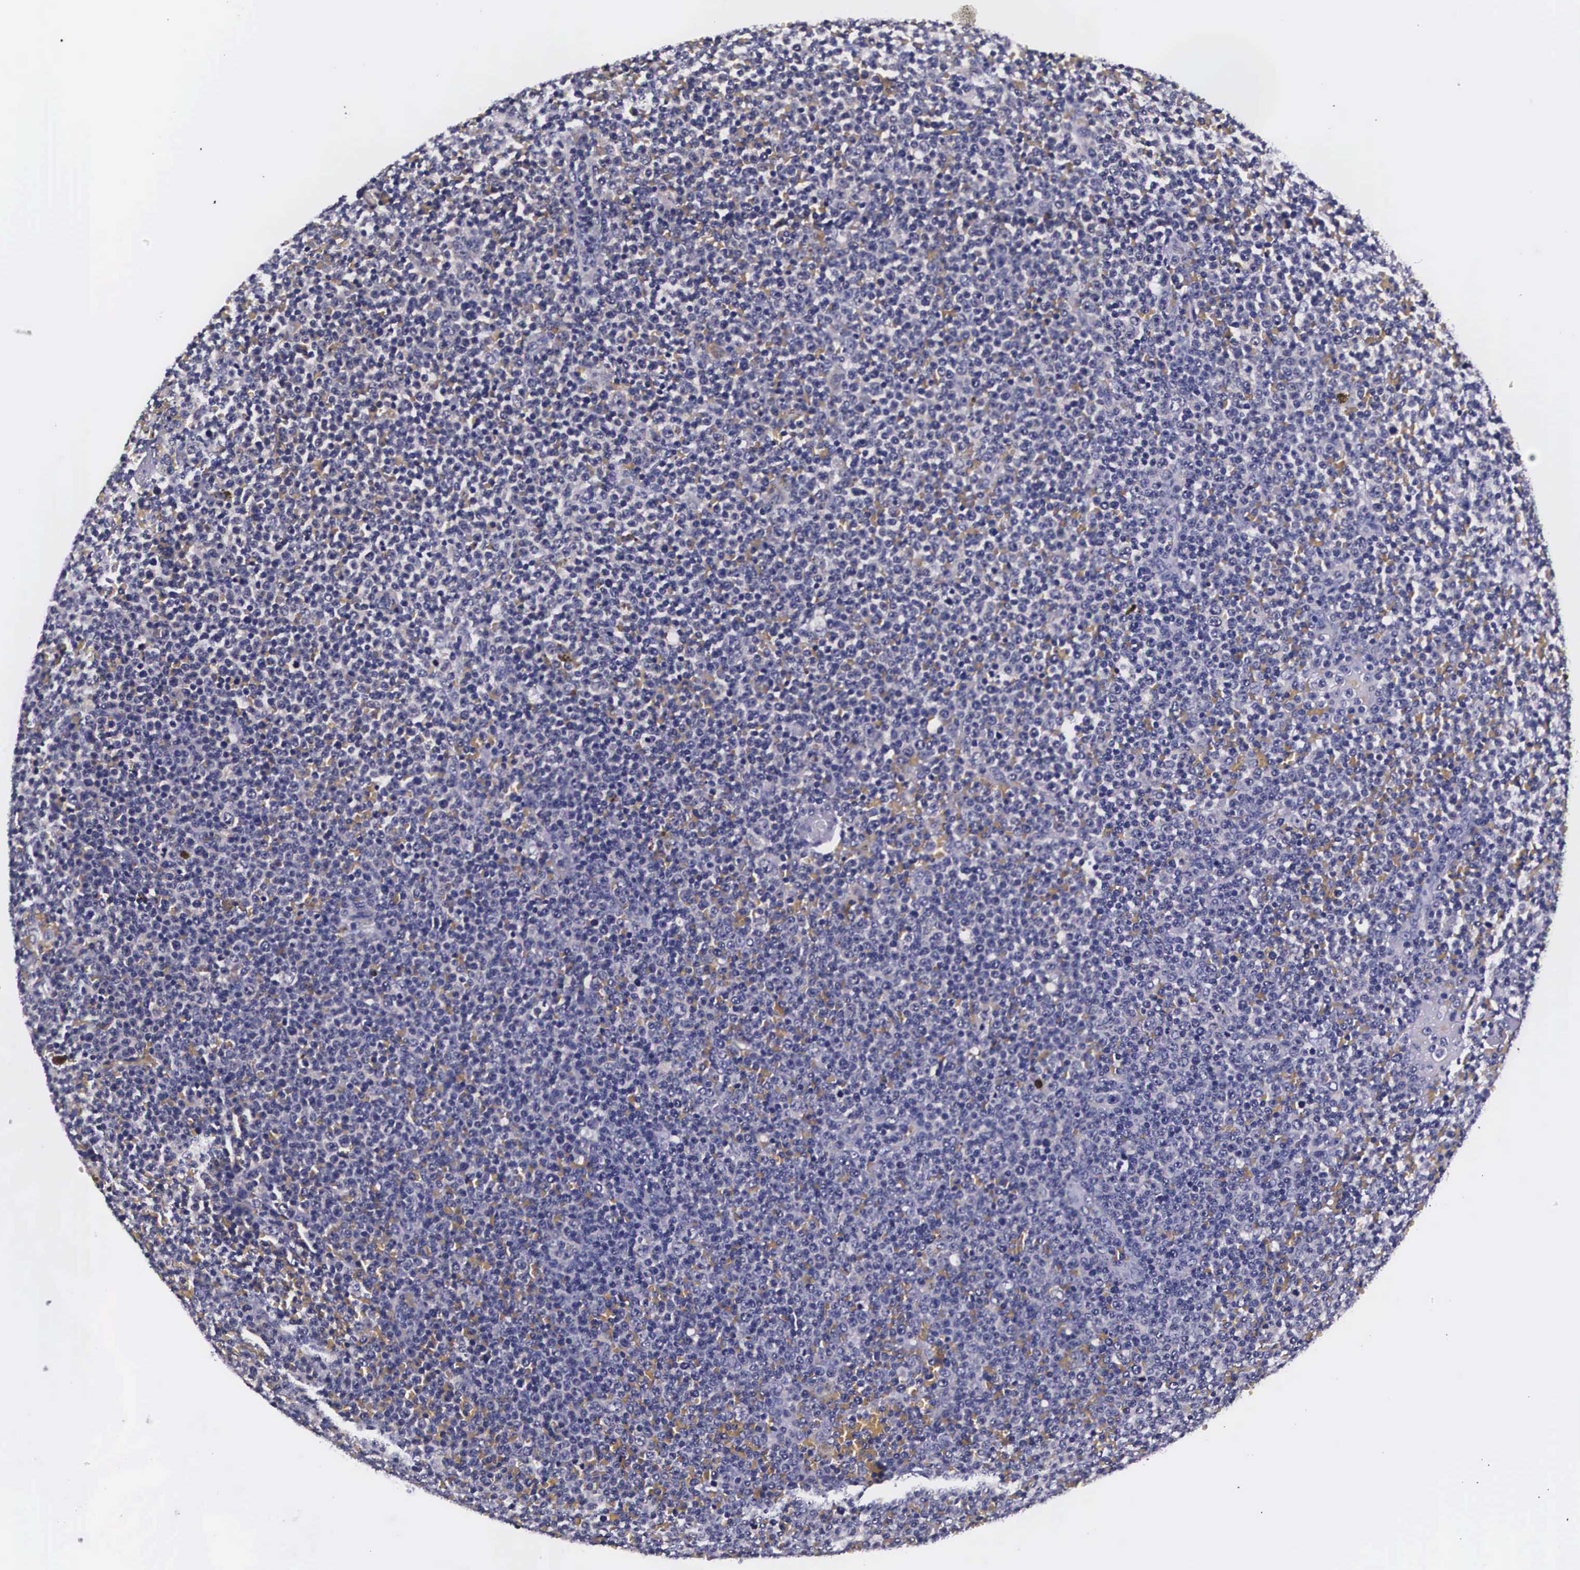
{"staining": {"intensity": "negative", "quantity": "none", "location": "none"}, "tissue": "lymphoma", "cell_type": "Tumor cells", "image_type": "cancer", "snomed": [{"axis": "morphology", "description": "Malignant lymphoma, non-Hodgkin's type, Low grade"}, {"axis": "topography", "description": "Lymph node"}], "caption": "DAB (3,3'-diaminobenzidine) immunohistochemical staining of lymphoma shows no significant expression in tumor cells. The staining was performed using DAB (3,3'-diaminobenzidine) to visualize the protein expression in brown, while the nuclei were stained in blue with hematoxylin (Magnification: 20x).", "gene": "PHETA2", "patient": {"sex": "male", "age": 50}}